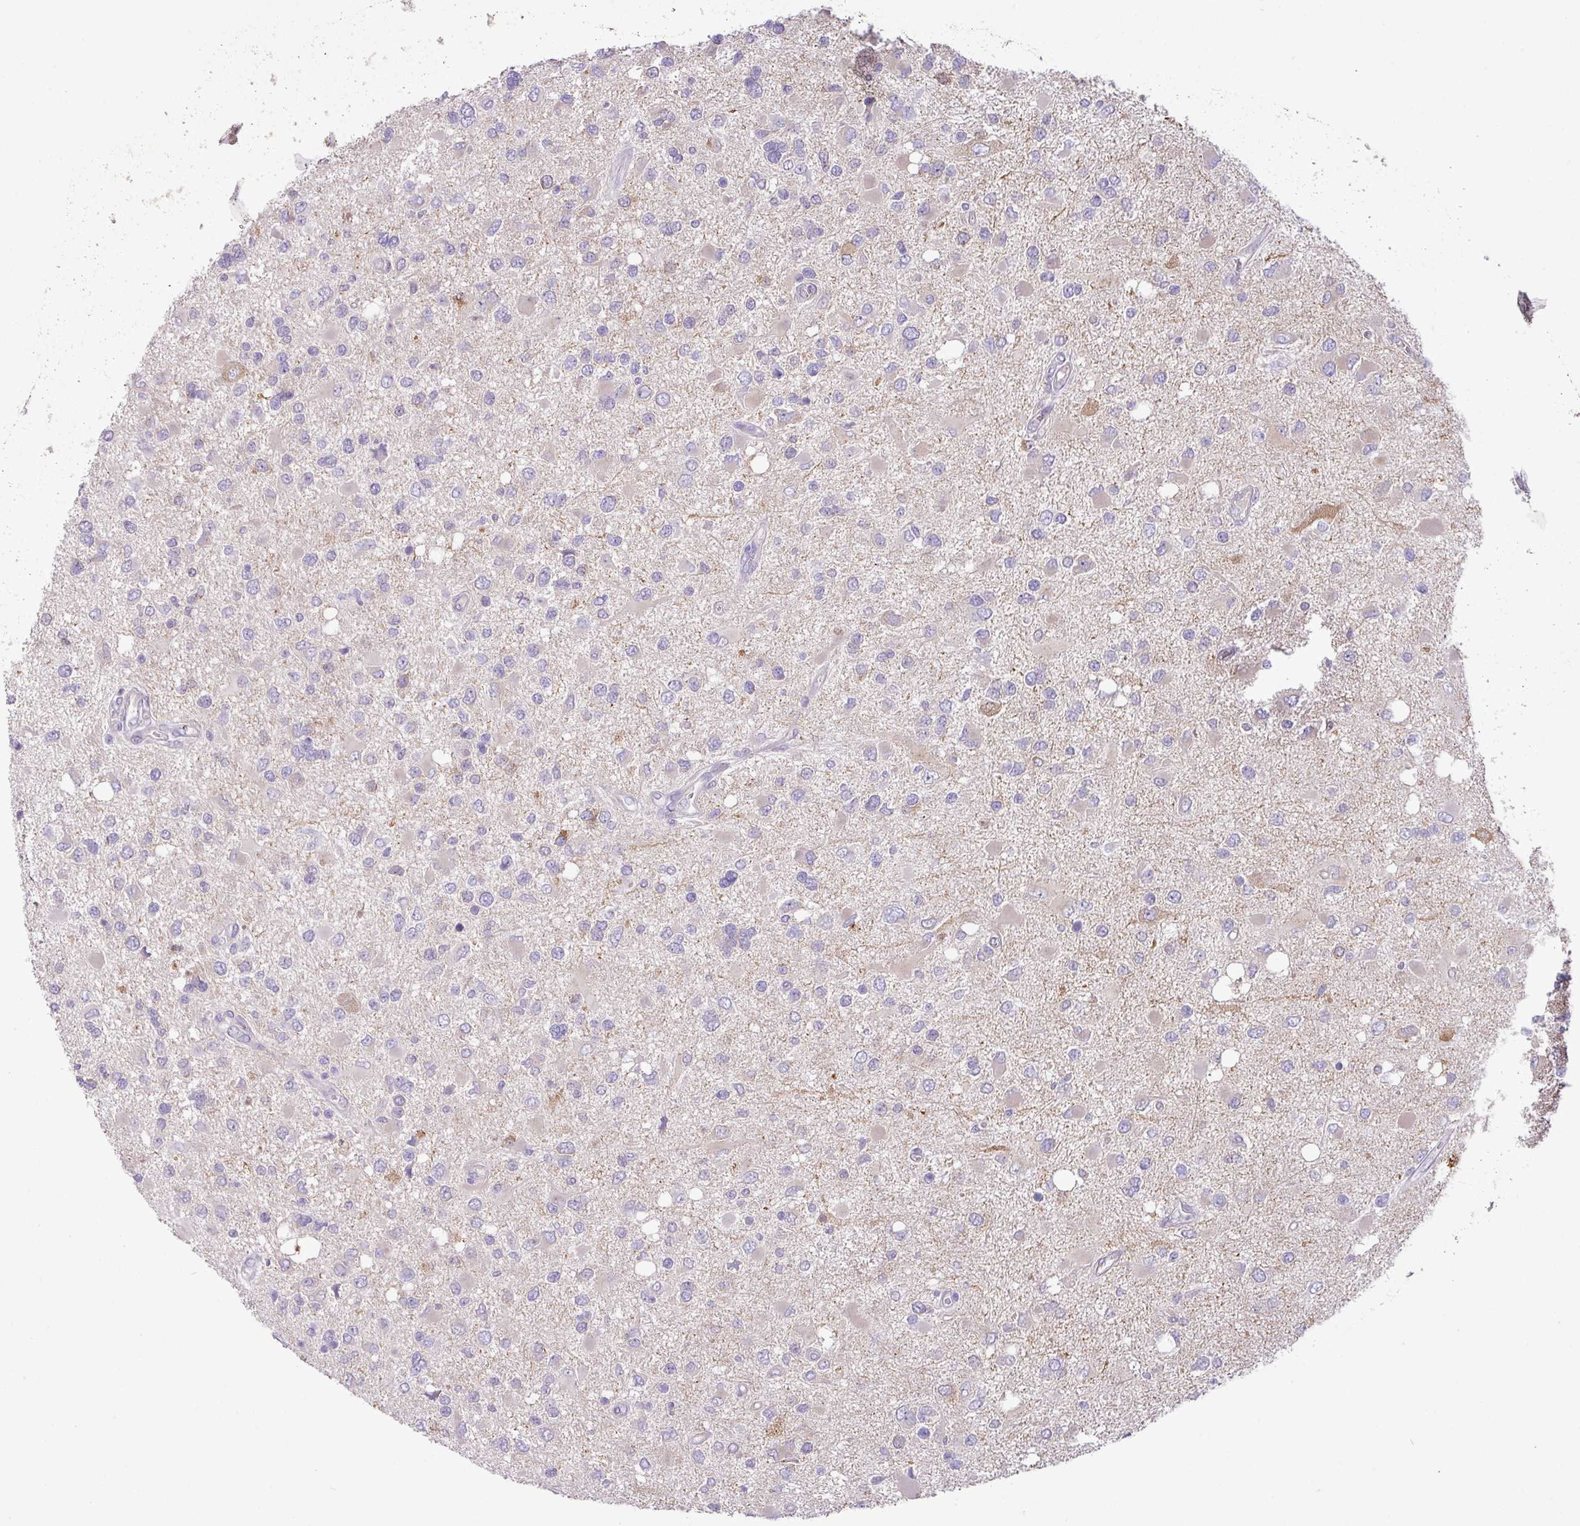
{"staining": {"intensity": "negative", "quantity": "none", "location": "none"}, "tissue": "glioma", "cell_type": "Tumor cells", "image_type": "cancer", "snomed": [{"axis": "morphology", "description": "Glioma, malignant, High grade"}, {"axis": "topography", "description": "Brain"}], "caption": "The histopathology image exhibits no significant staining in tumor cells of malignant glioma (high-grade). (IHC, brightfield microscopy, high magnification).", "gene": "ZNF524", "patient": {"sex": "male", "age": 53}}